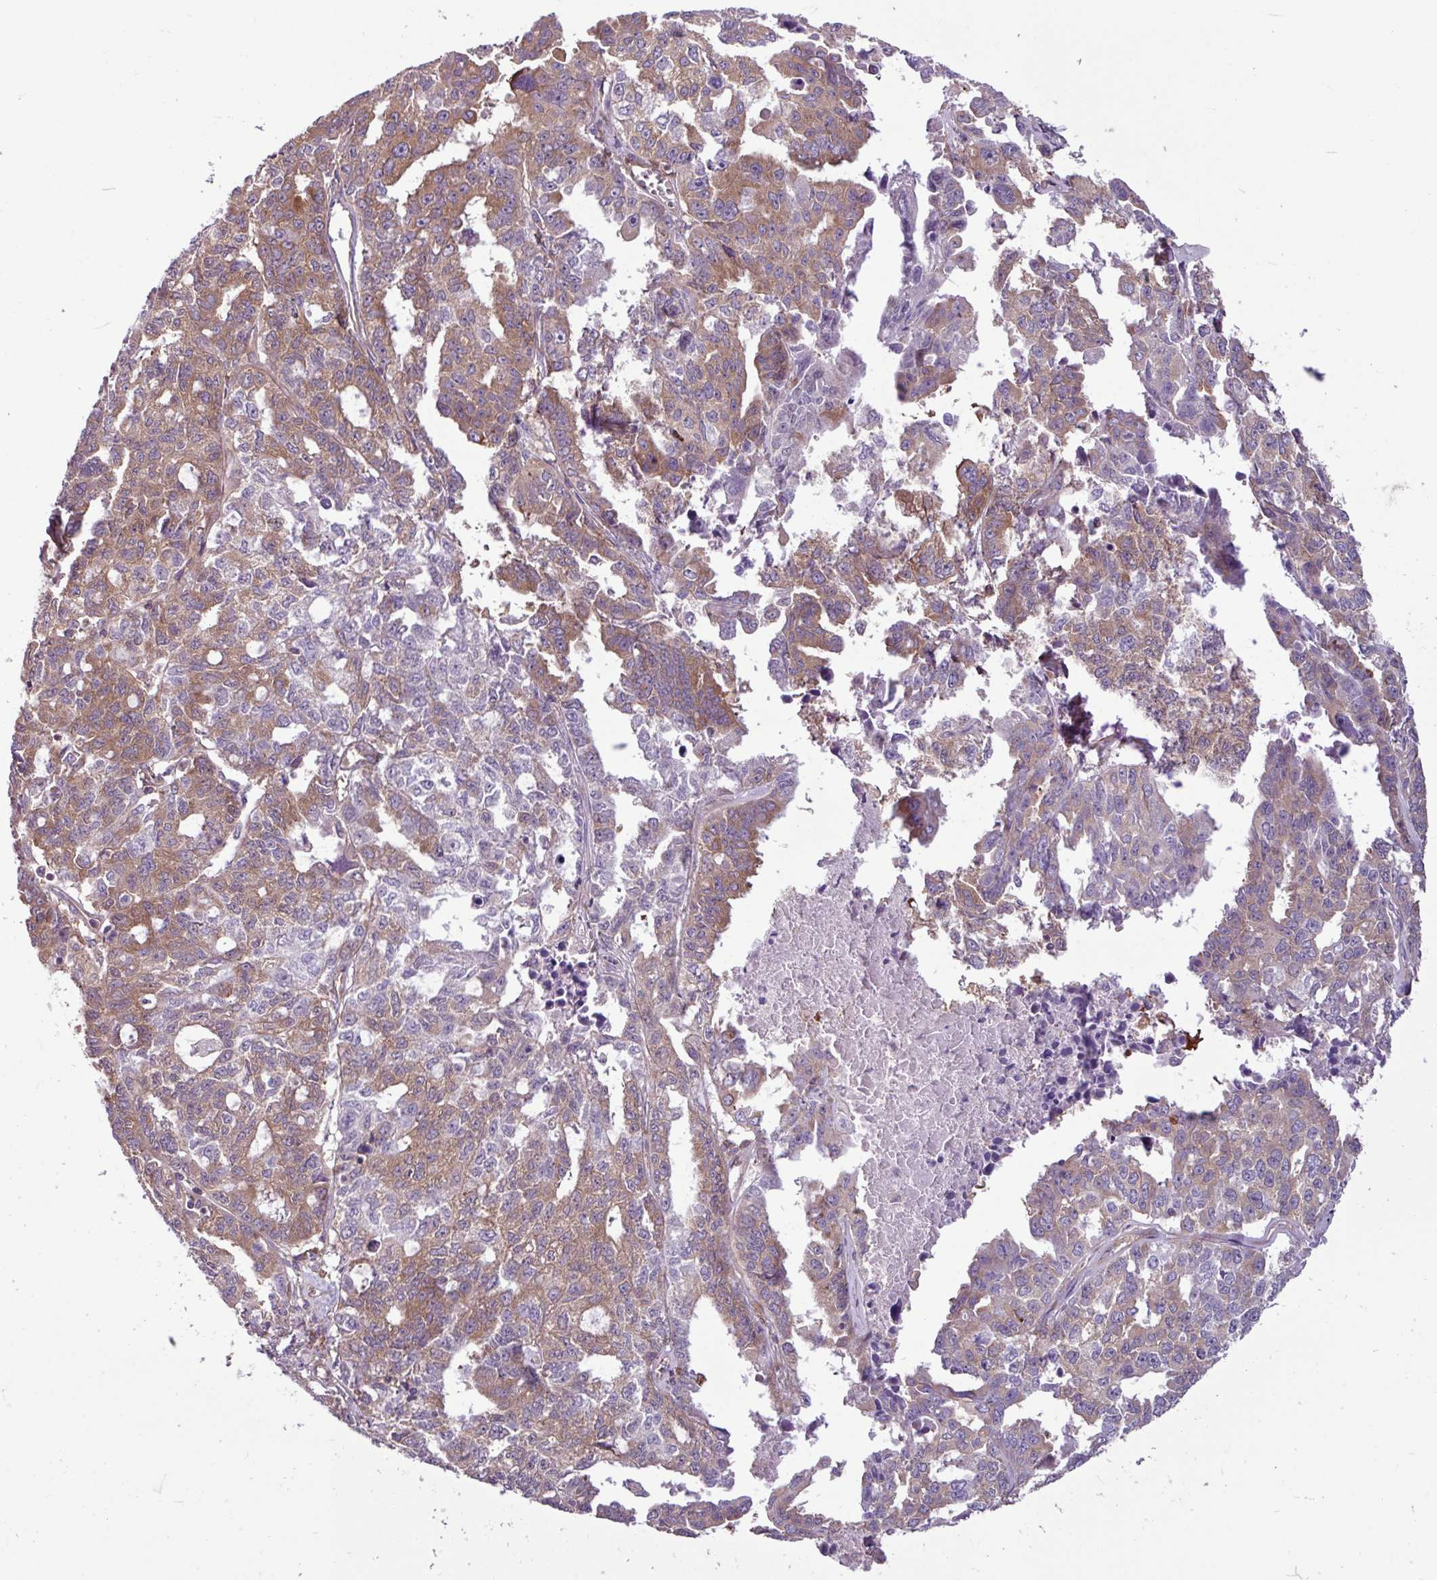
{"staining": {"intensity": "moderate", "quantity": ">75%", "location": "cytoplasmic/membranous"}, "tissue": "ovarian cancer", "cell_type": "Tumor cells", "image_type": "cancer", "snomed": [{"axis": "morphology", "description": "Adenocarcinoma, NOS"}, {"axis": "morphology", "description": "Carcinoma, endometroid"}, {"axis": "topography", "description": "Ovary"}], "caption": "Ovarian cancer (endometroid carcinoma) was stained to show a protein in brown. There is medium levels of moderate cytoplasmic/membranous staining in approximately >75% of tumor cells. Ihc stains the protein of interest in brown and the nuclei are stained blue.", "gene": "MROH2A", "patient": {"sex": "female", "age": 72}}